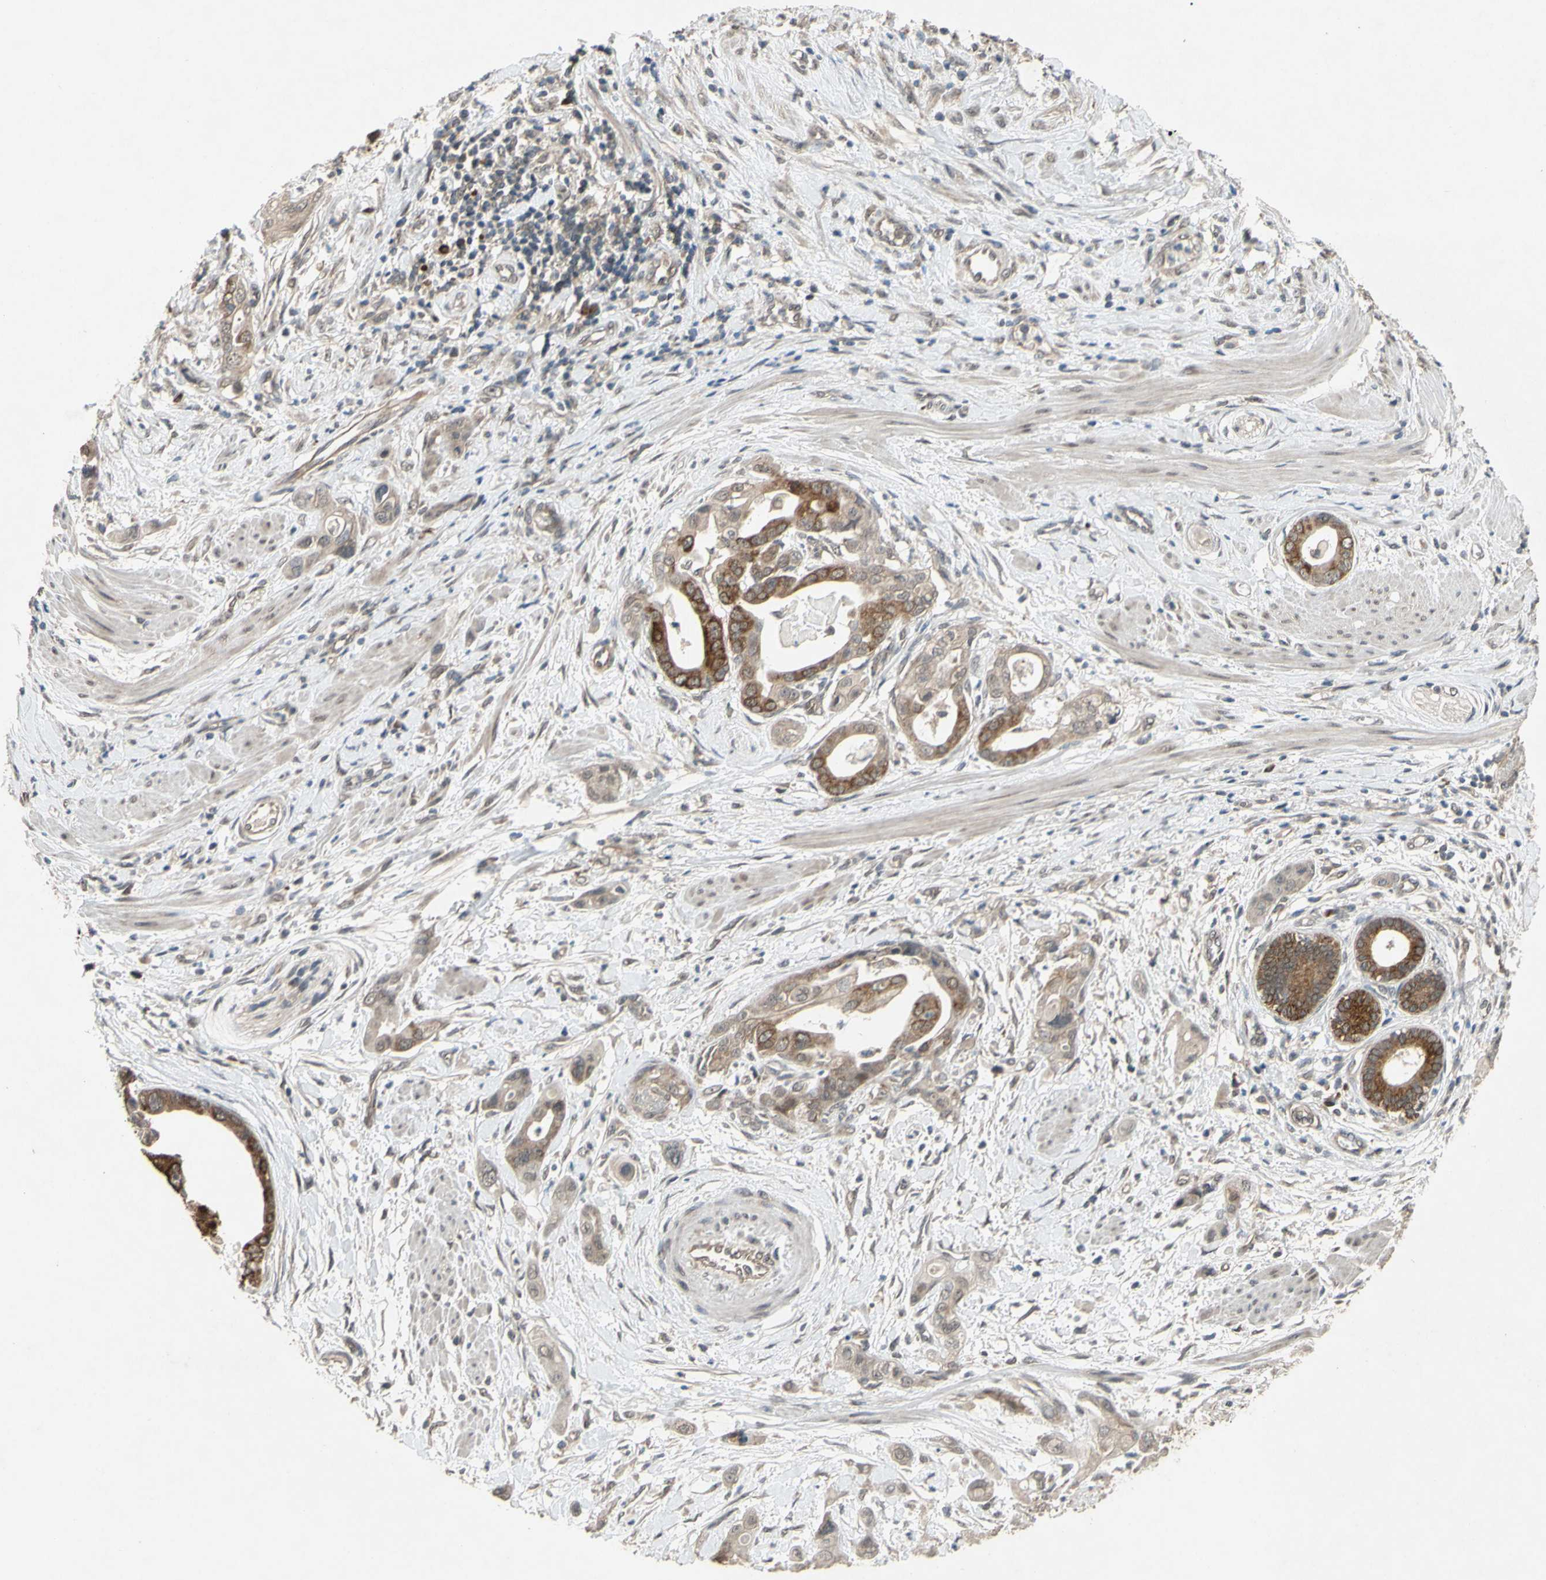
{"staining": {"intensity": "moderate", "quantity": ">75%", "location": "cytoplasmic/membranous"}, "tissue": "pancreatic cancer", "cell_type": "Tumor cells", "image_type": "cancer", "snomed": [{"axis": "morphology", "description": "Adenocarcinoma, NOS"}, {"axis": "topography", "description": "Pancreas"}], "caption": "Immunohistochemical staining of human pancreatic cancer demonstrates medium levels of moderate cytoplasmic/membranous protein positivity in approximately >75% of tumor cells.", "gene": "CD164", "patient": {"sex": "female", "age": 75}}